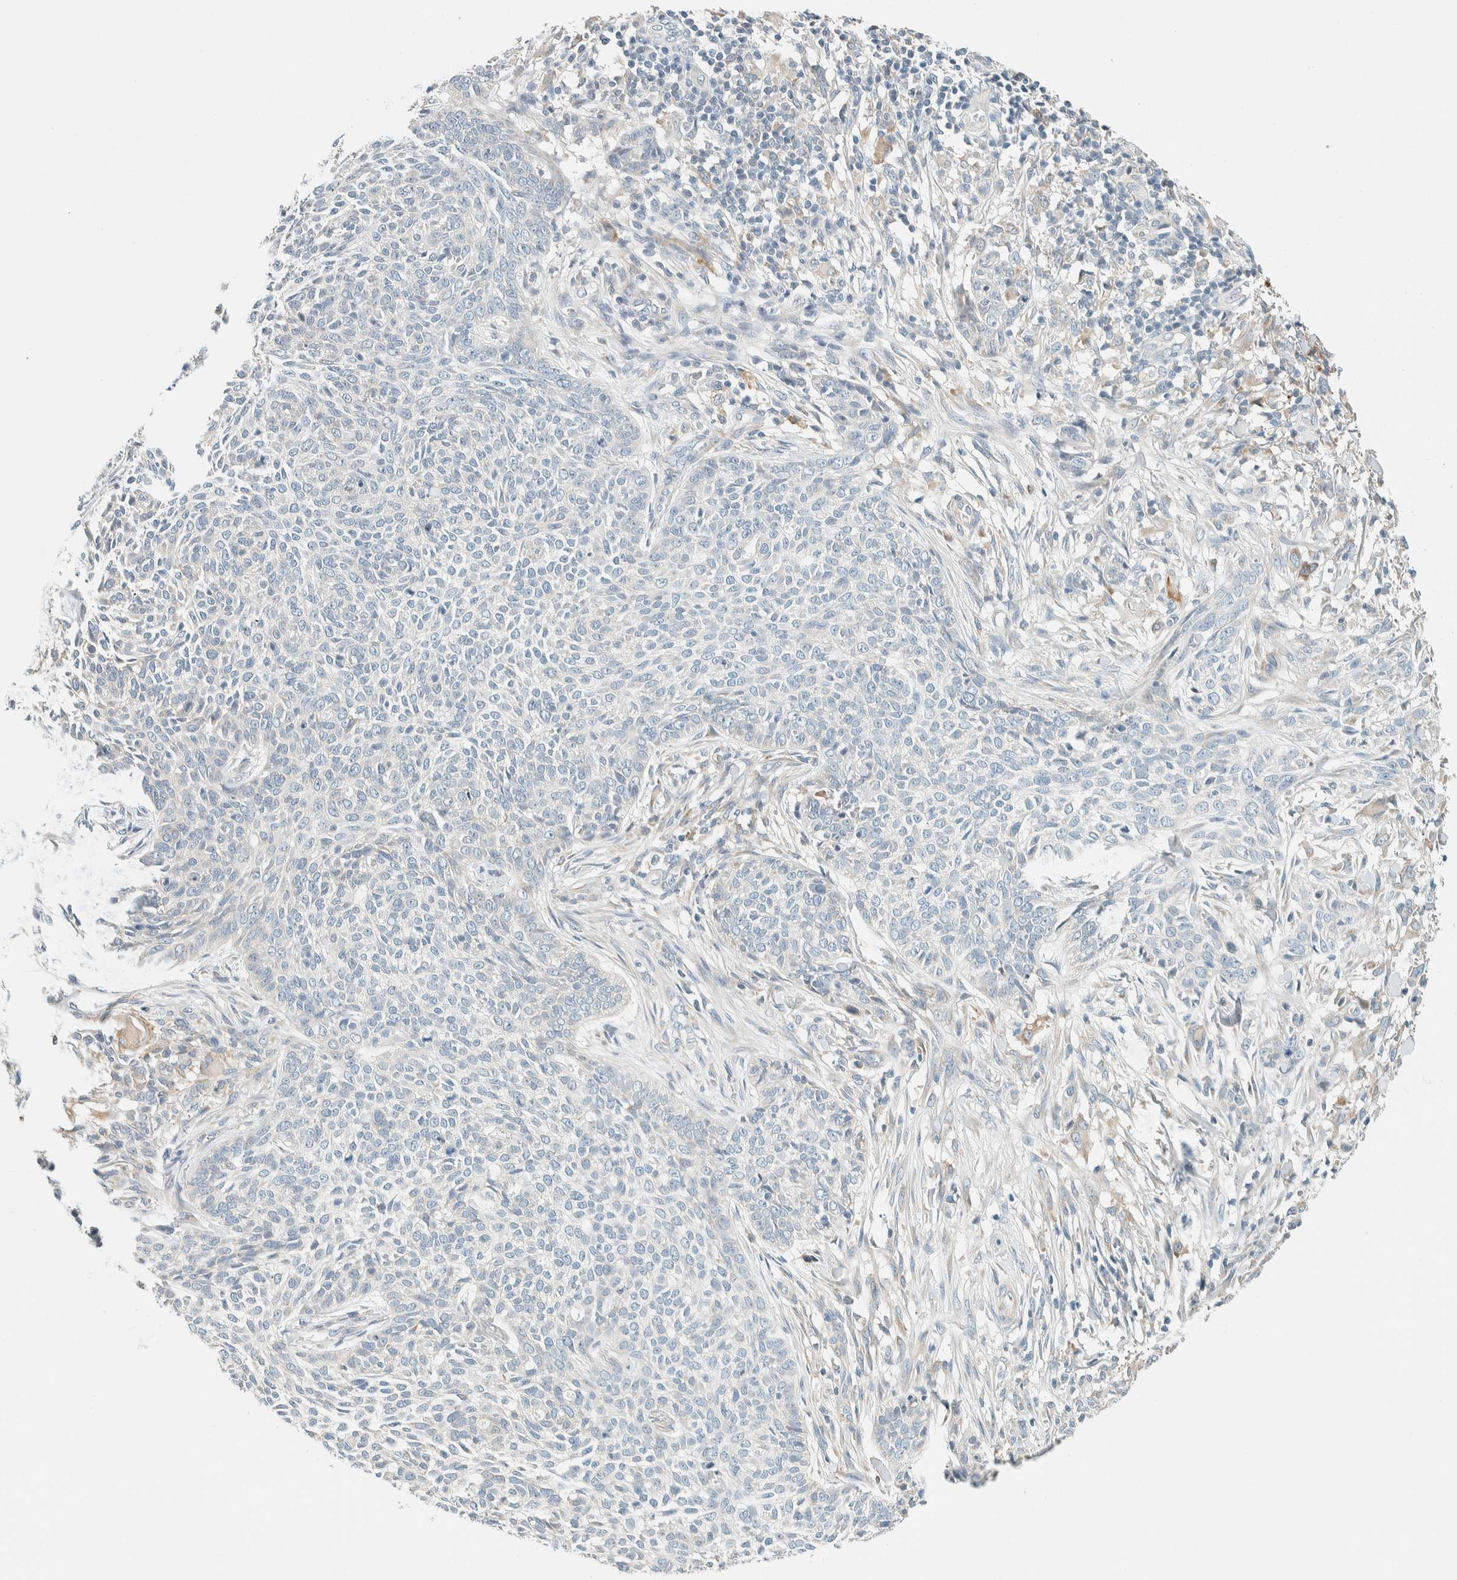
{"staining": {"intensity": "negative", "quantity": "none", "location": "none"}, "tissue": "skin cancer", "cell_type": "Tumor cells", "image_type": "cancer", "snomed": [{"axis": "morphology", "description": "Basal cell carcinoma"}, {"axis": "topography", "description": "Skin"}], "caption": "High magnification brightfield microscopy of skin cancer (basal cell carcinoma) stained with DAB (brown) and counterstained with hematoxylin (blue): tumor cells show no significant expression.", "gene": "SUMF2", "patient": {"sex": "female", "age": 64}}